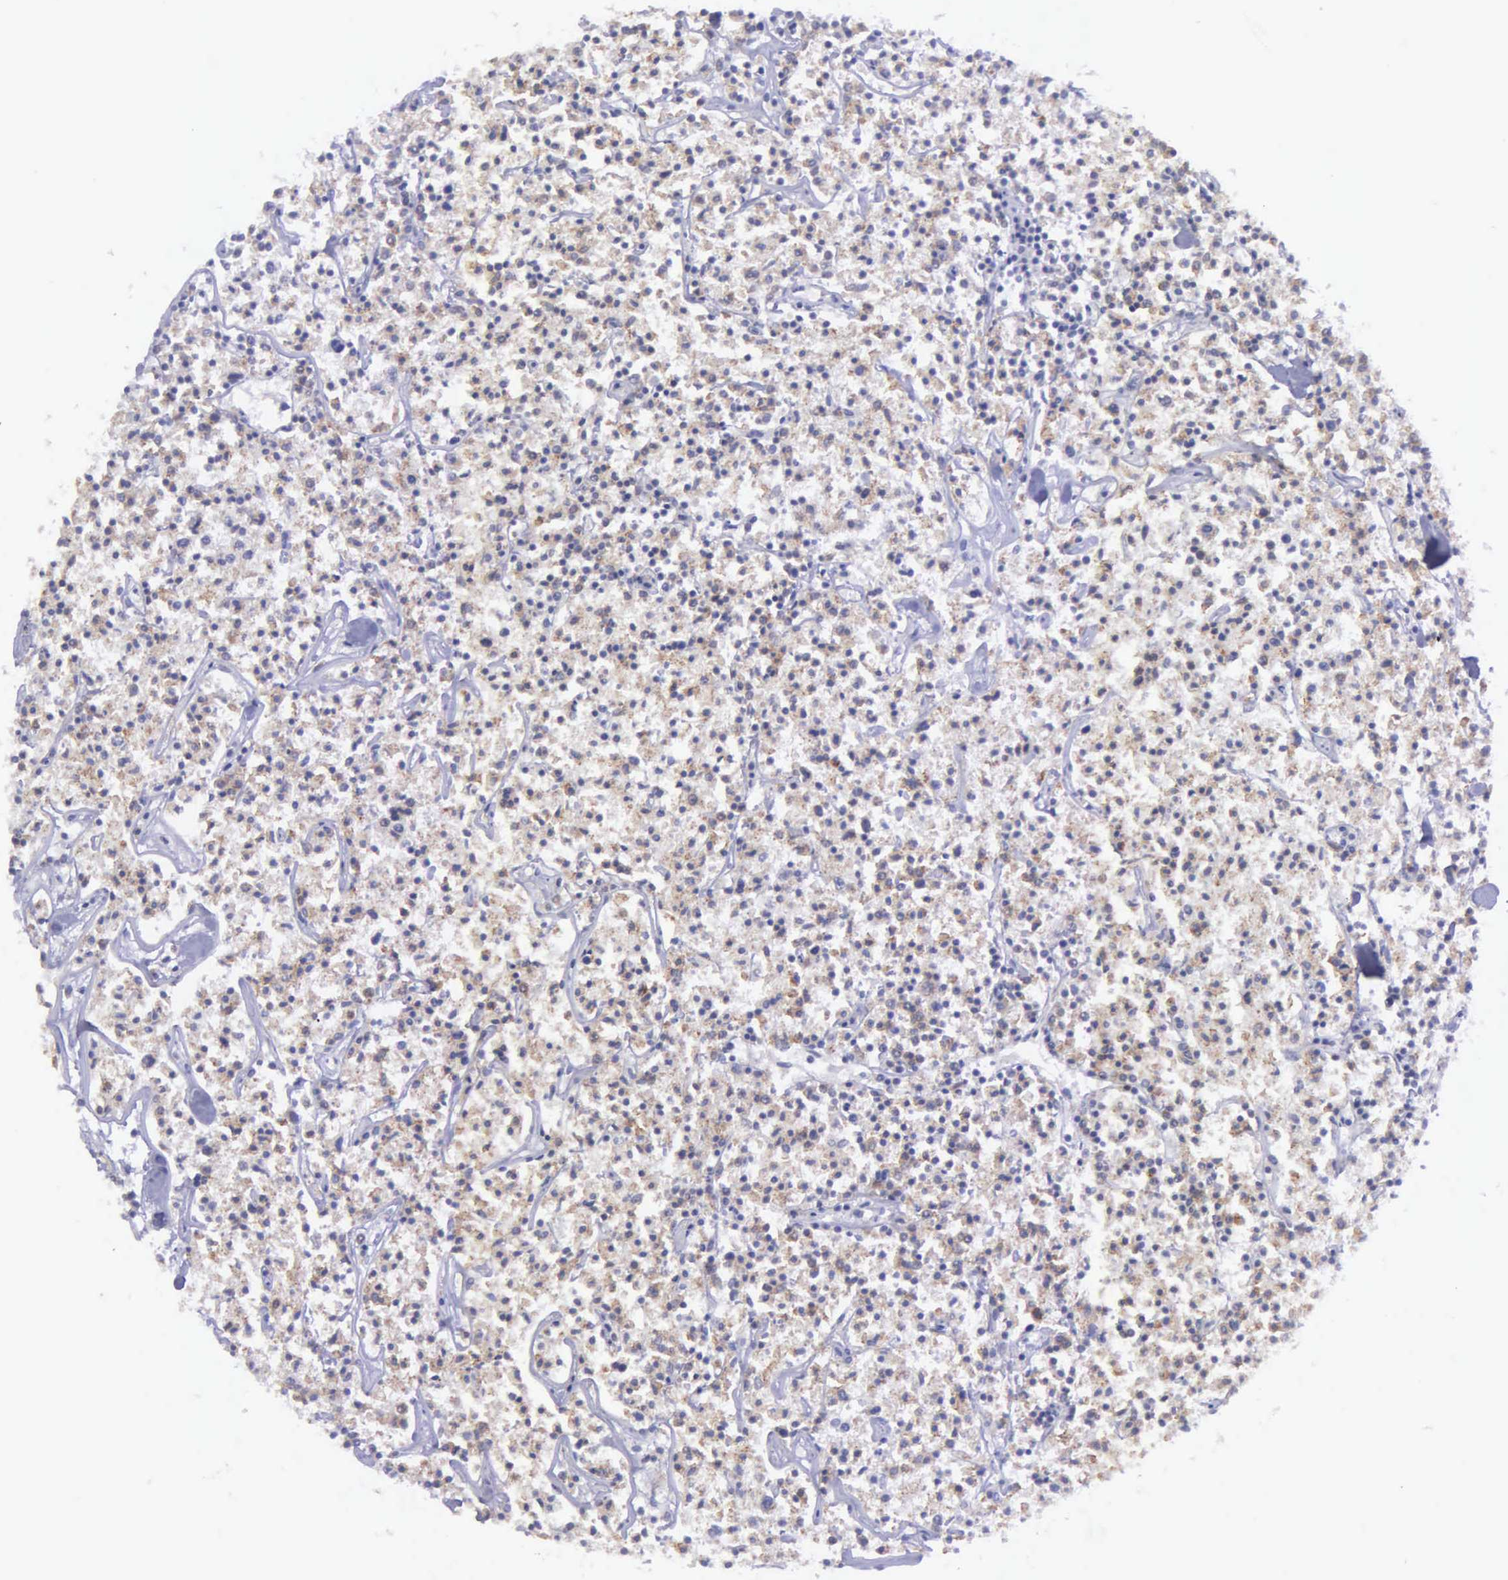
{"staining": {"intensity": "negative", "quantity": "none", "location": "none"}, "tissue": "lymphoma", "cell_type": "Tumor cells", "image_type": "cancer", "snomed": [{"axis": "morphology", "description": "Malignant lymphoma, non-Hodgkin's type, Low grade"}, {"axis": "topography", "description": "Small intestine"}], "caption": "DAB immunohistochemical staining of malignant lymphoma, non-Hodgkin's type (low-grade) exhibits no significant staining in tumor cells.", "gene": "MICAL3", "patient": {"sex": "female", "age": 59}}